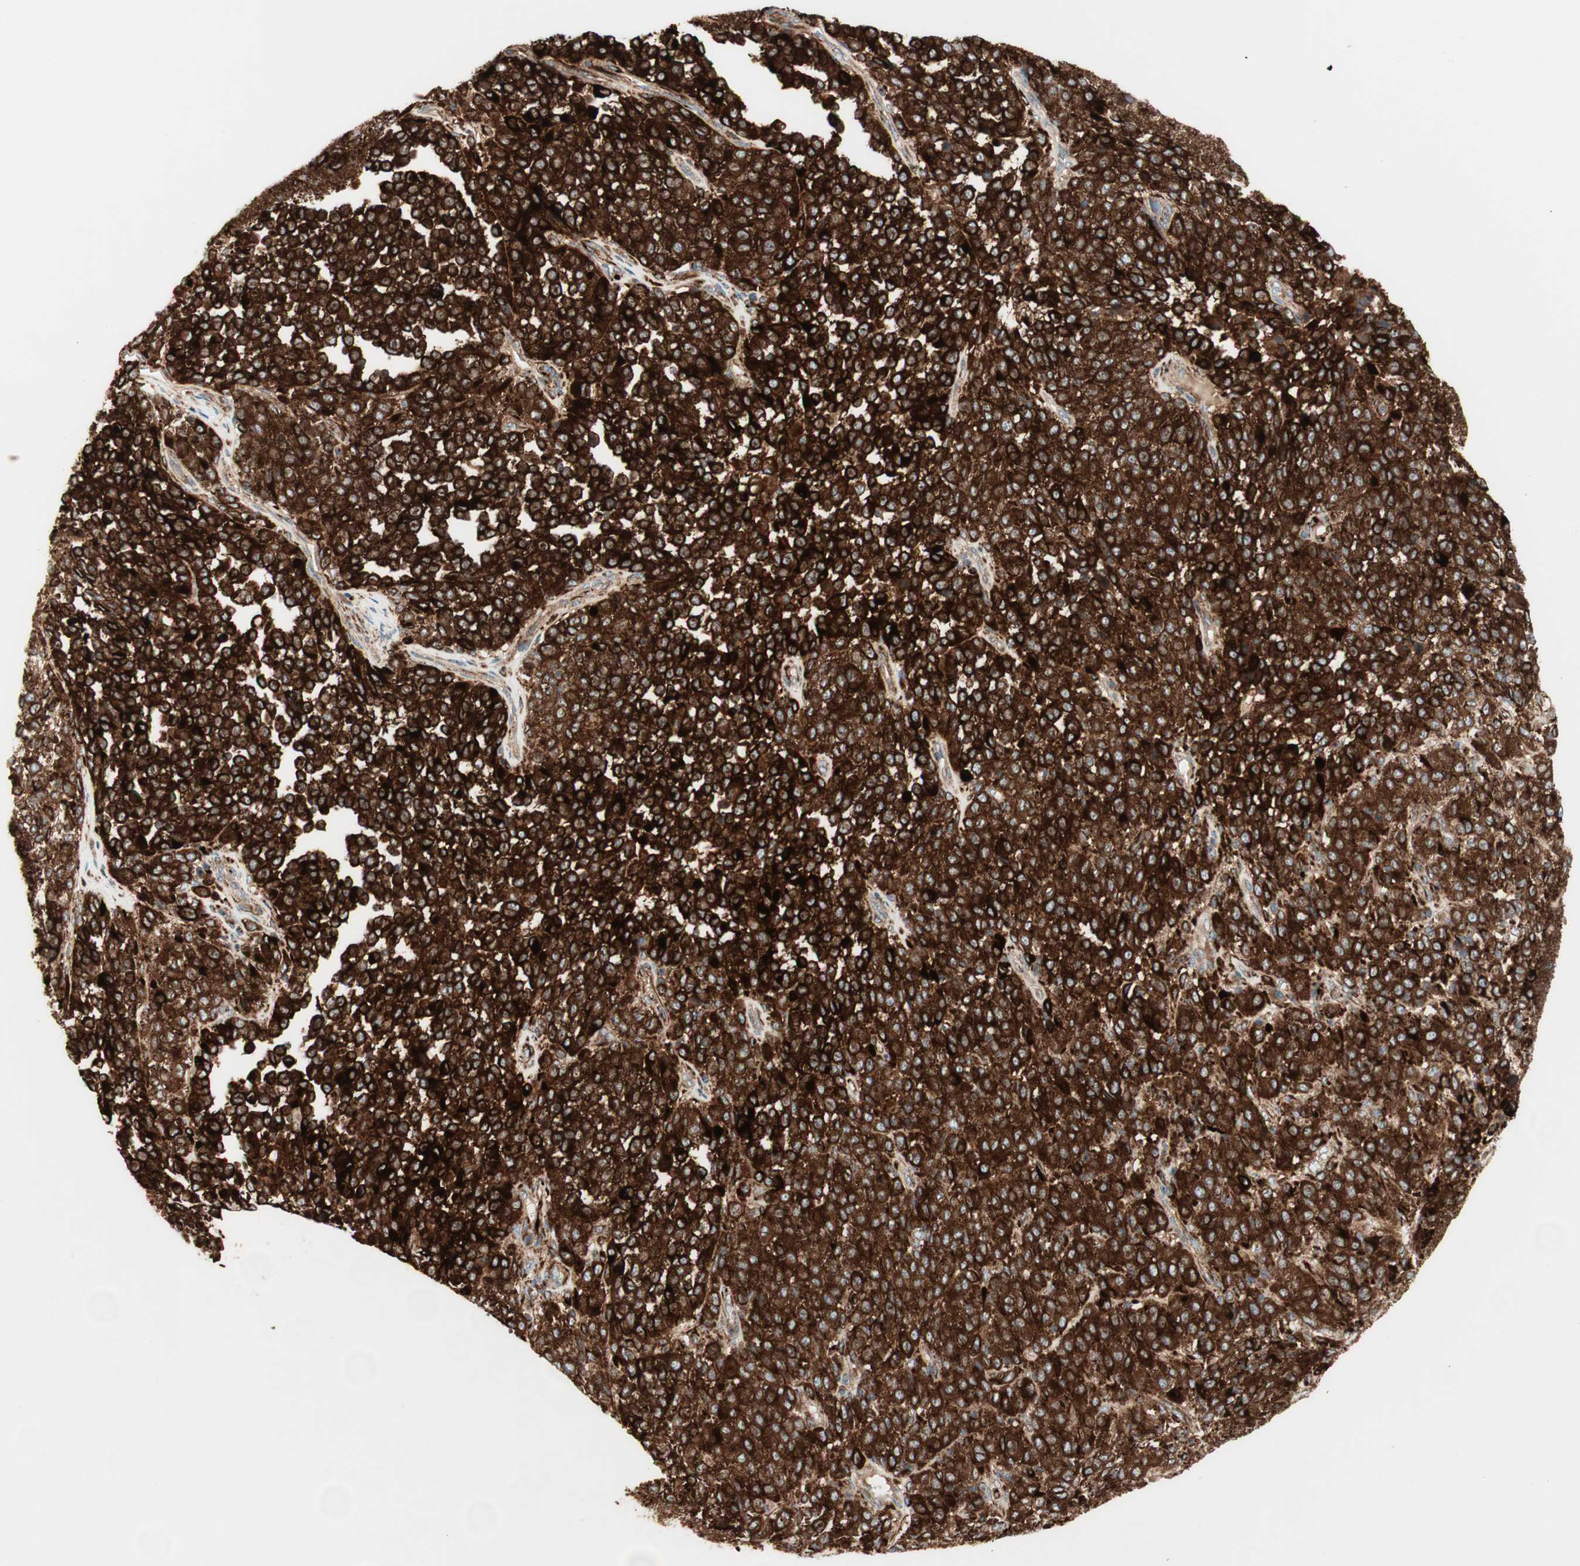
{"staining": {"intensity": "strong", "quantity": "25%-75%", "location": "cytoplasmic/membranous"}, "tissue": "melanoma", "cell_type": "Tumor cells", "image_type": "cancer", "snomed": [{"axis": "morphology", "description": "Malignant melanoma, Metastatic site"}, {"axis": "topography", "description": "Pancreas"}], "caption": "This photomicrograph demonstrates melanoma stained with IHC to label a protein in brown. The cytoplasmic/membranous of tumor cells show strong positivity for the protein. Nuclei are counter-stained blue.", "gene": "ATP6V1G1", "patient": {"sex": "female", "age": 30}}